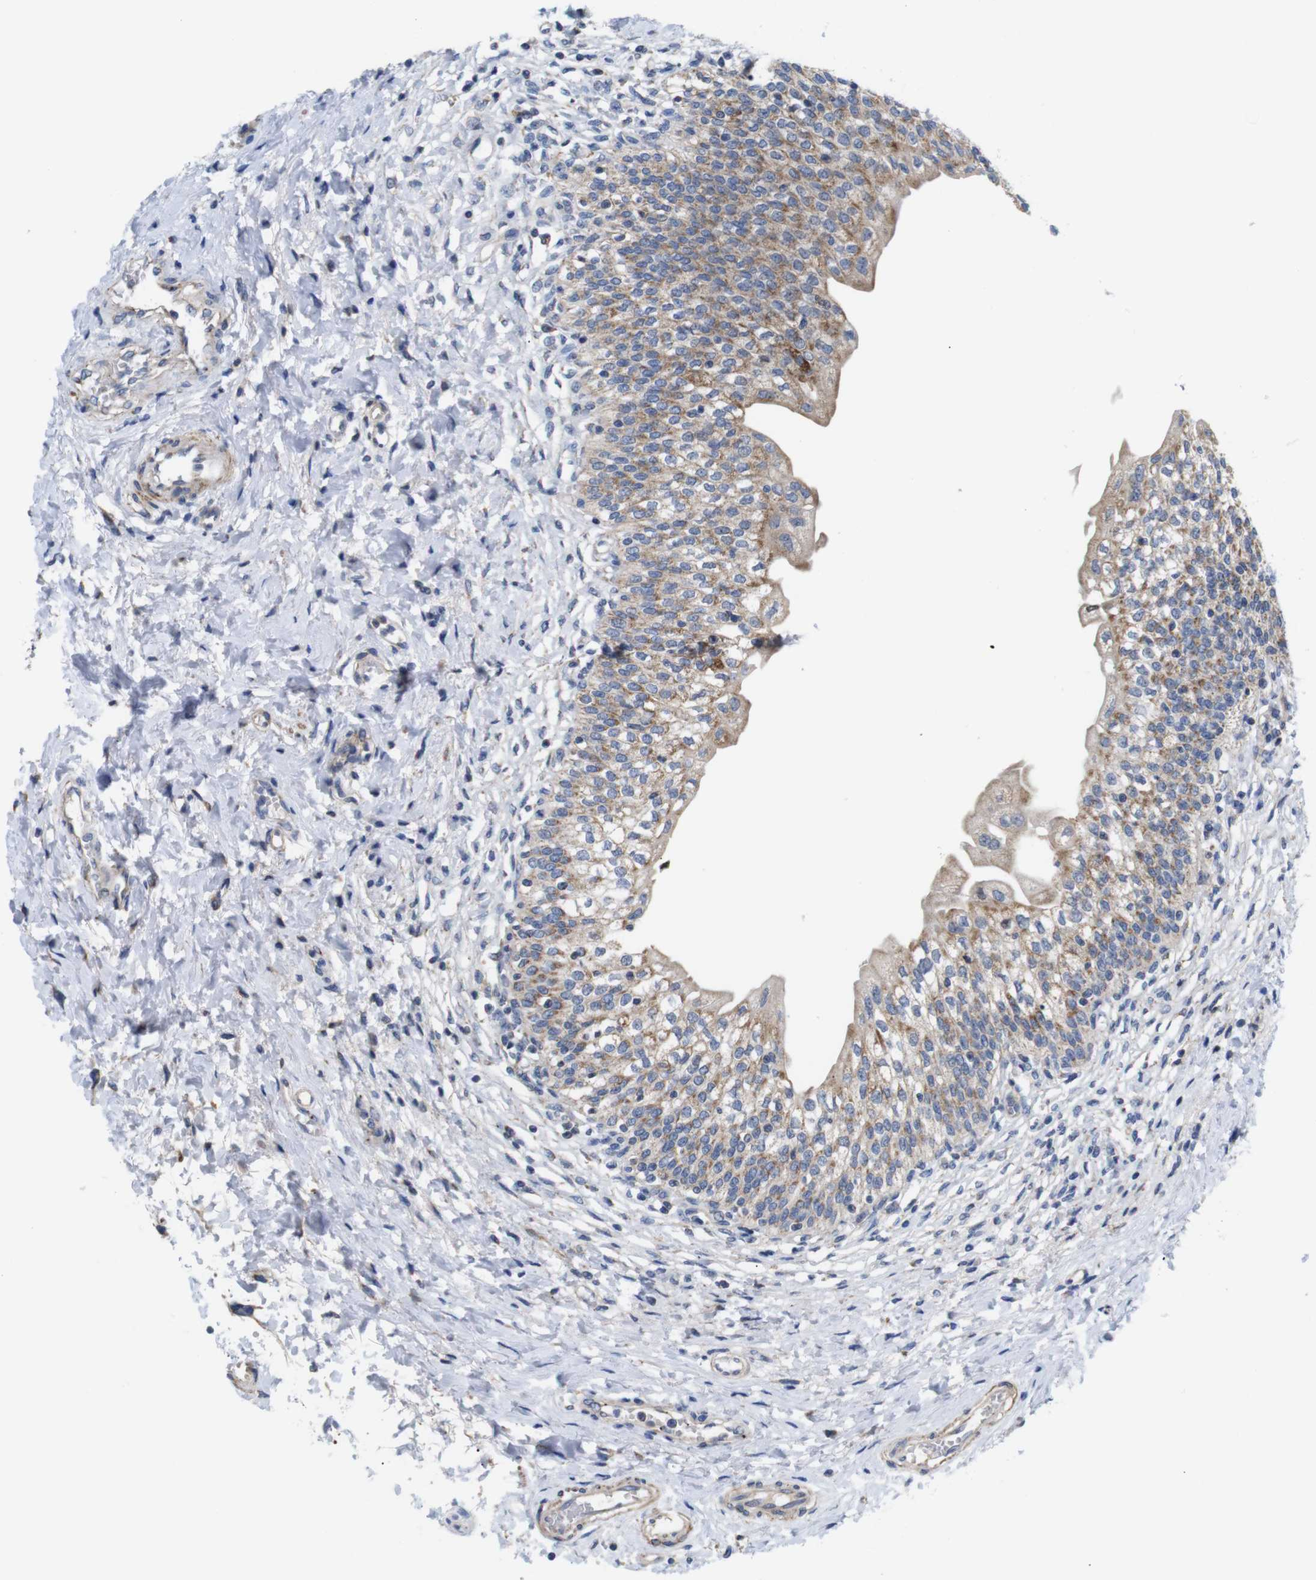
{"staining": {"intensity": "moderate", "quantity": ">75%", "location": "cytoplasmic/membranous"}, "tissue": "urinary bladder", "cell_type": "Urothelial cells", "image_type": "normal", "snomed": [{"axis": "morphology", "description": "Normal tissue, NOS"}, {"axis": "topography", "description": "Urinary bladder"}], "caption": "Immunohistochemistry photomicrograph of unremarkable human urinary bladder stained for a protein (brown), which shows medium levels of moderate cytoplasmic/membranous expression in about >75% of urothelial cells.", "gene": "LRRC55", "patient": {"sex": "male", "age": 55}}